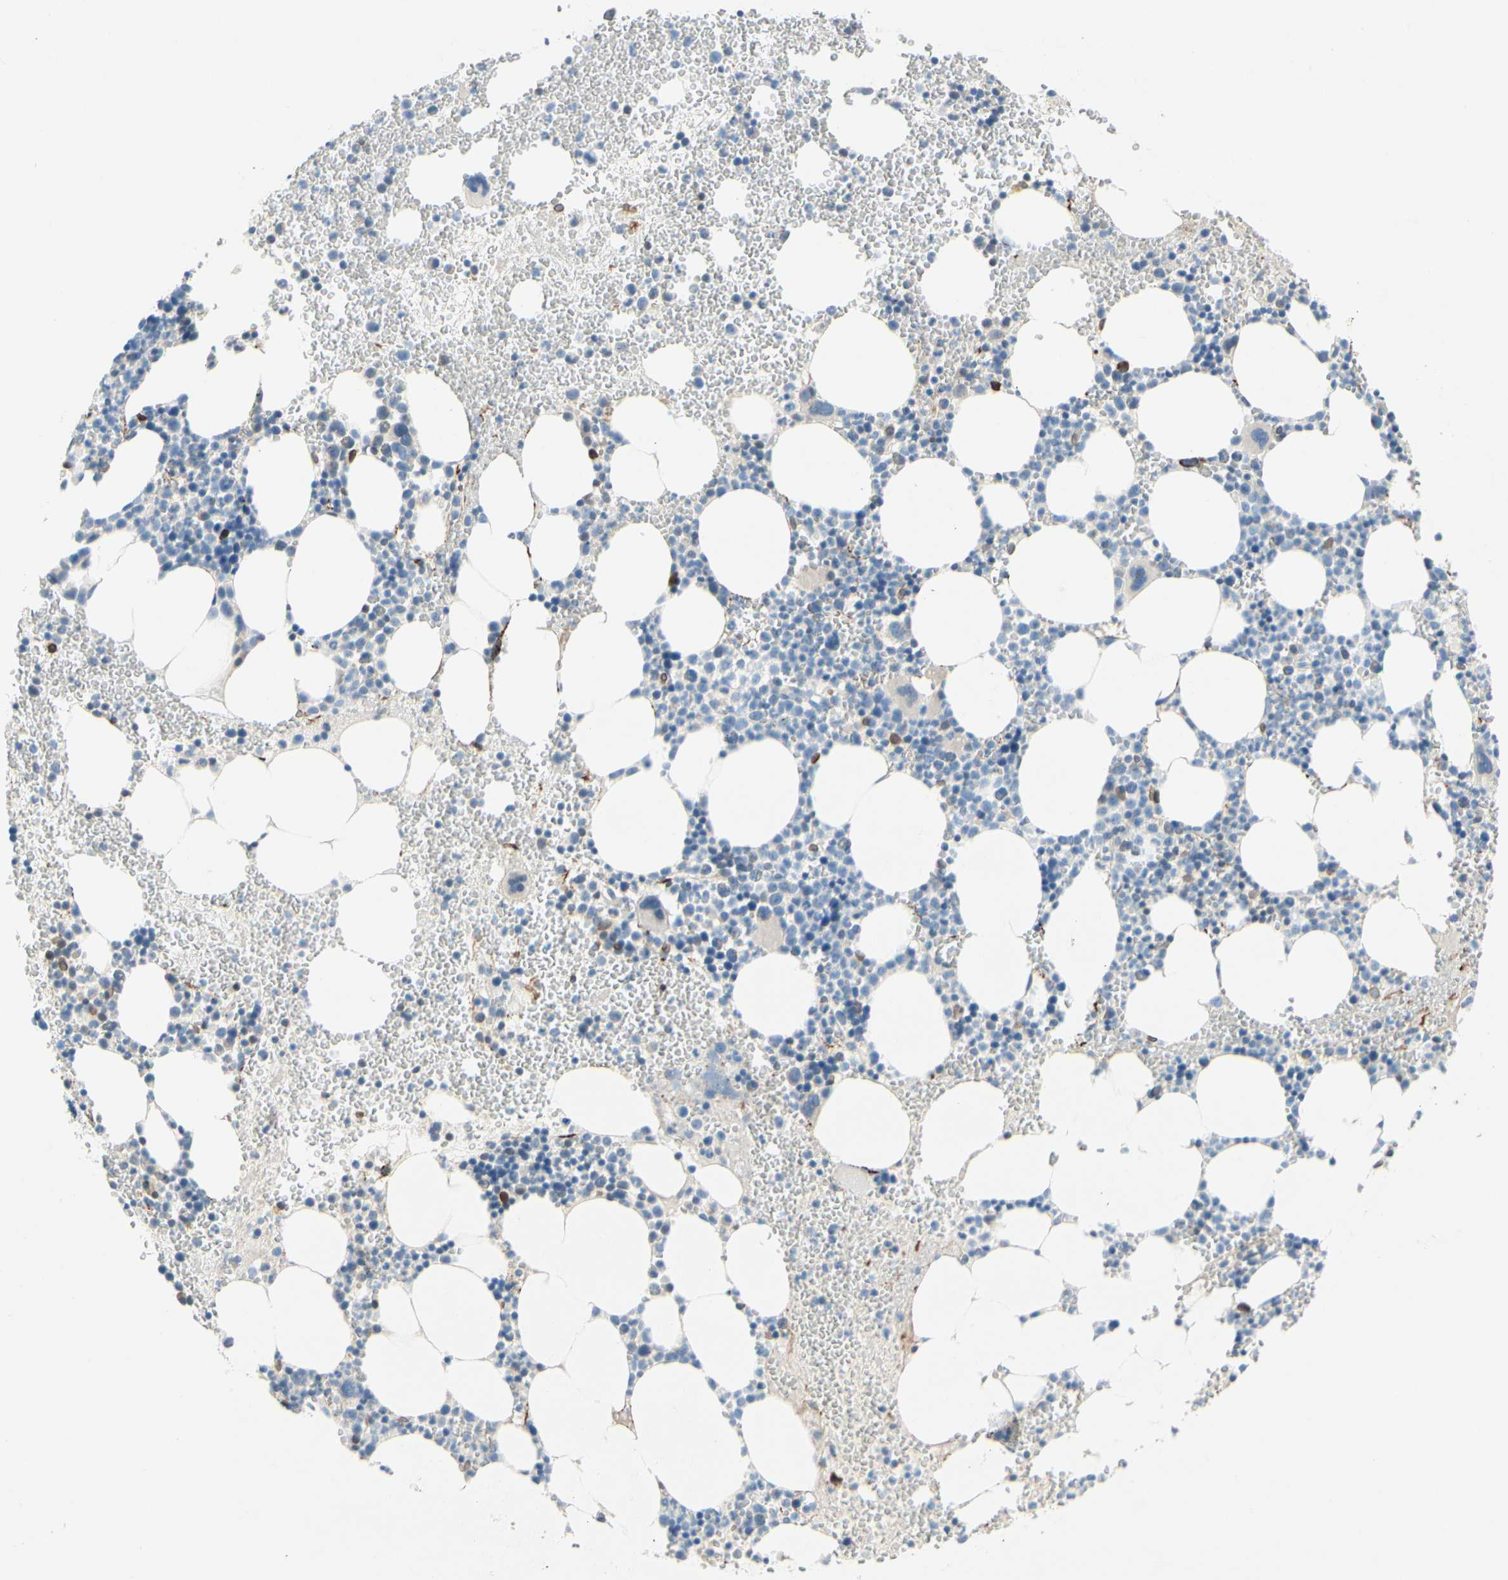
{"staining": {"intensity": "moderate", "quantity": "<25%", "location": "nuclear"}, "tissue": "bone marrow", "cell_type": "Hematopoietic cells", "image_type": "normal", "snomed": [{"axis": "morphology", "description": "Normal tissue, NOS"}, {"axis": "morphology", "description": "Inflammation, NOS"}, {"axis": "topography", "description": "Bone marrow"}], "caption": "Immunohistochemistry (IHC) of unremarkable bone marrow shows low levels of moderate nuclear expression in approximately <25% of hematopoietic cells.", "gene": "ZNF132", "patient": {"sex": "female", "age": 76}}